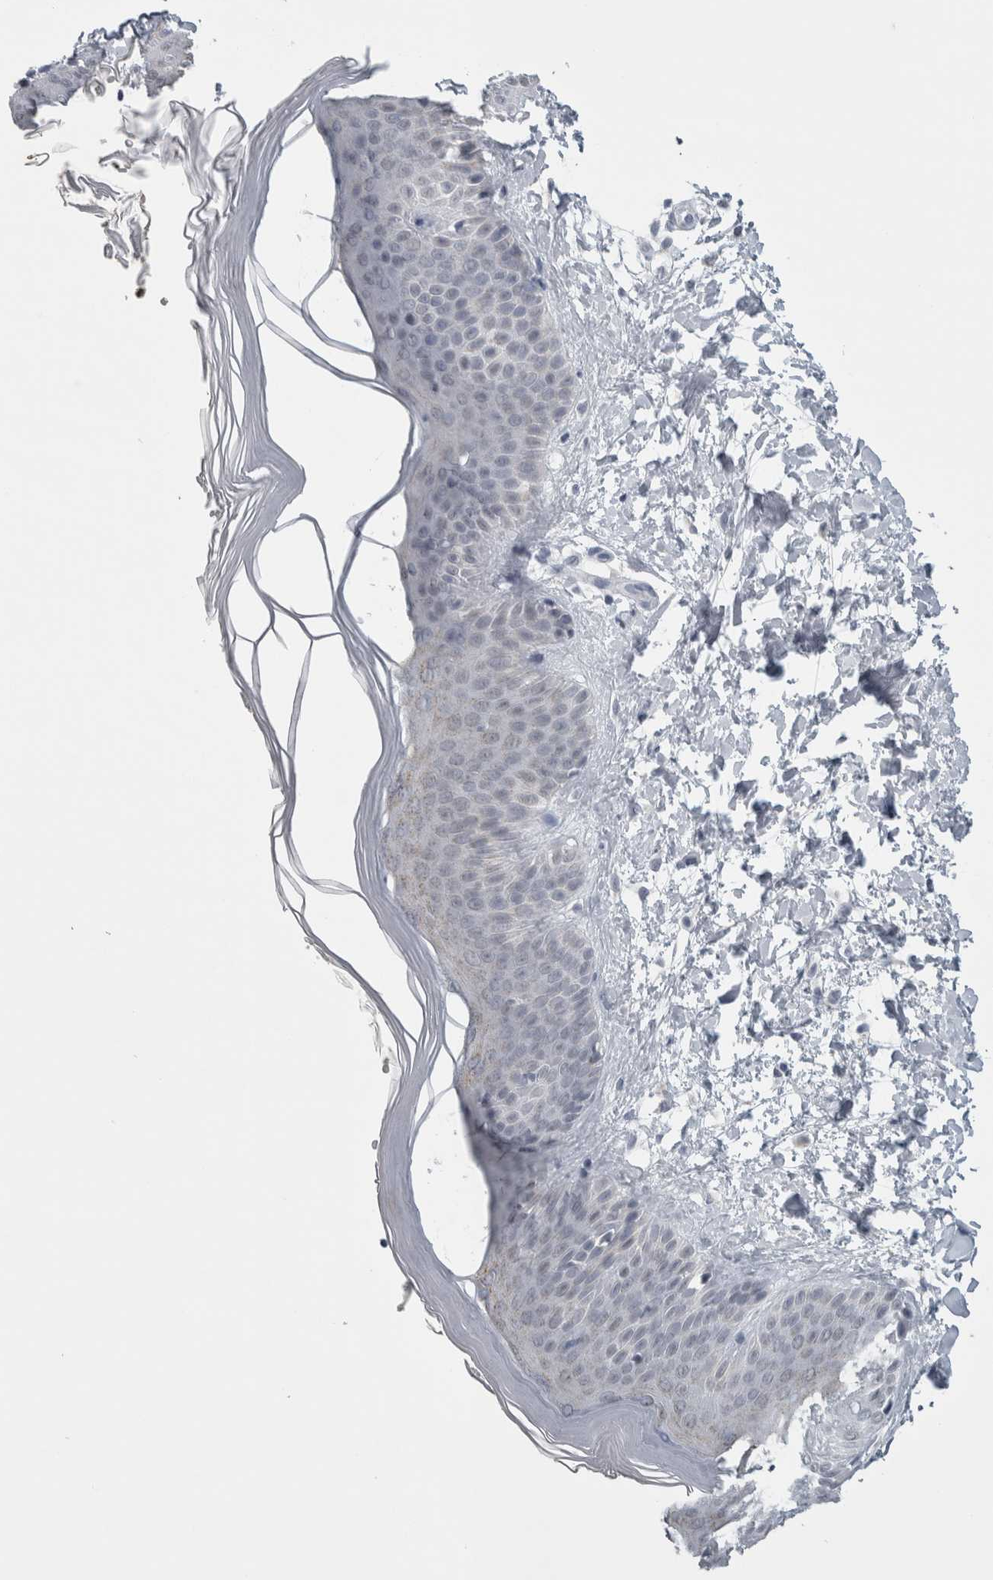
{"staining": {"intensity": "negative", "quantity": "none", "location": "none"}, "tissue": "skin", "cell_type": "Fibroblasts", "image_type": "normal", "snomed": [{"axis": "morphology", "description": "Normal tissue, NOS"}, {"axis": "morphology", "description": "Malignant melanoma, Metastatic site"}, {"axis": "topography", "description": "Skin"}], "caption": "Unremarkable skin was stained to show a protein in brown. There is no significant positivity in fibroblasts. (DAB IHC, high magnification).", "gene": "PLIN1", "patient": {"sex": "male", "age": 41}}